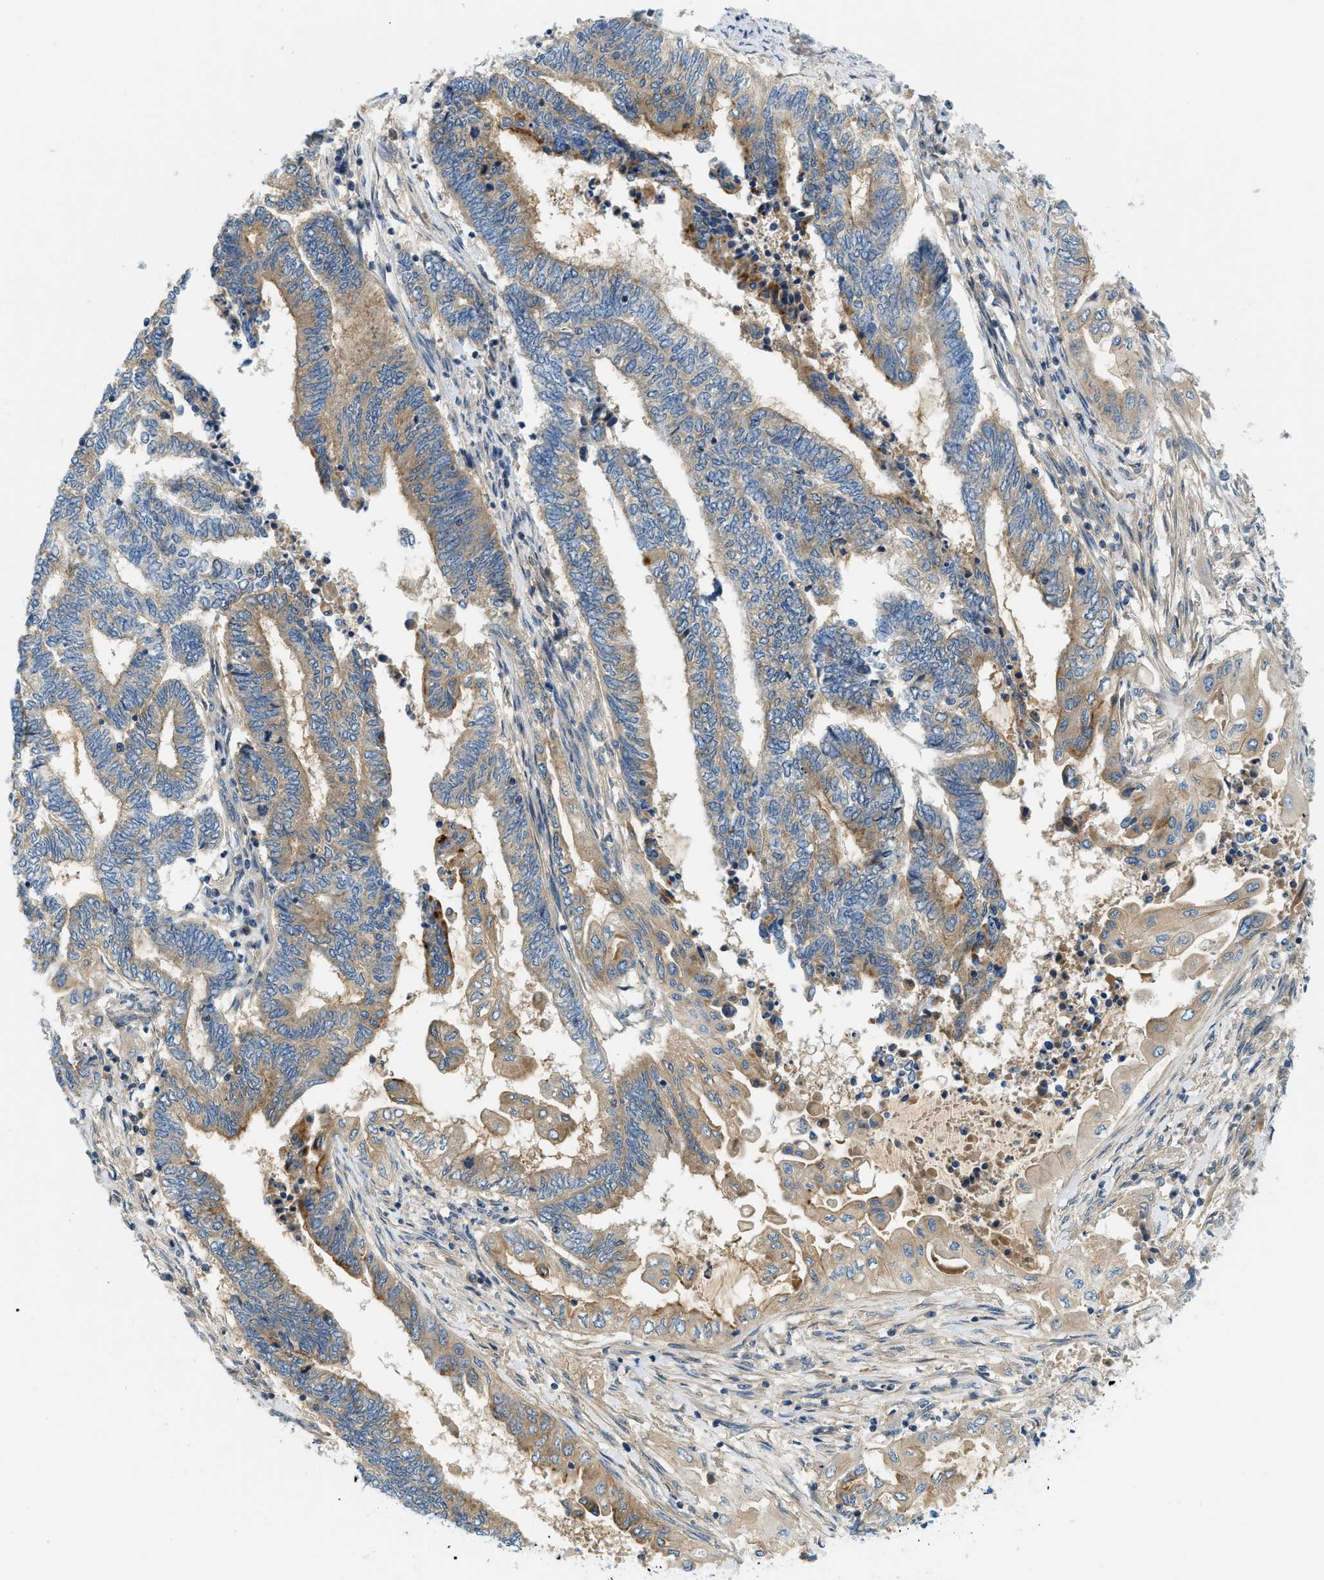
{"staining": {"intensity": "weak", "quantity": "<25%", "location": "cytoplasmic/membranous"}, "tissue": "endometrial cancer", "cell_type": "Tumor cells", "image_type": "cancer", "snomed": [{"axis": "morphology", "description": "Adenocarcinoma, NOS"}, {"axis": "topography", "description": "Uterus"}, {"axis": "topography", "description": "Endometrium"}], "caption": "The image displays no significant staining in tumor cells of endometrial cancer.", "gene": "KCNK1", "patient": {"sex": "female", "age": 70}}